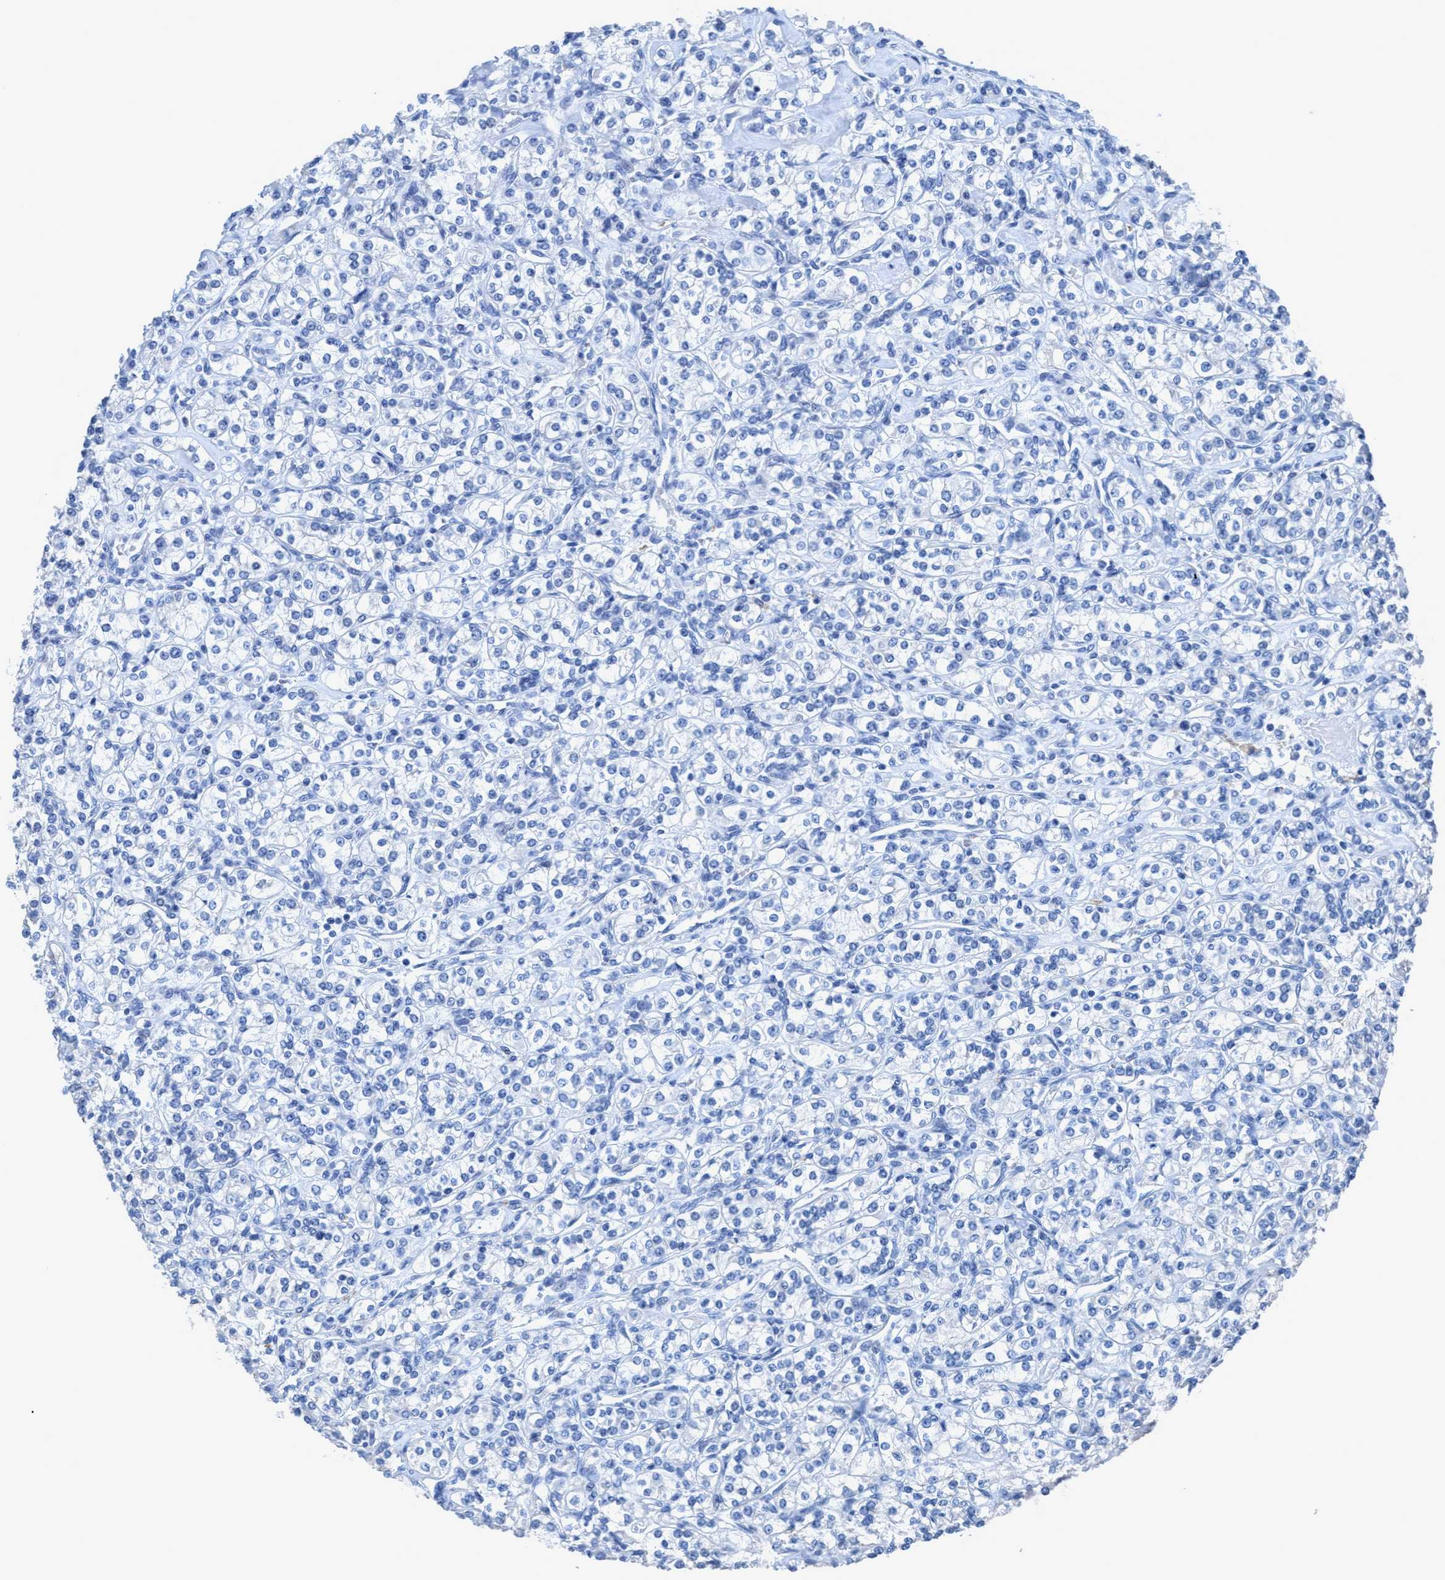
{"staining": {"intensity": "negative", "quantity": "none", "location": "none"}, "tissue": "renal cancer", "cell_type": "Tumor cells", "image_type": "cancer", "snomed": [{"axis": "morphology", "description": "Adenocarcinoma, NOS"}, {"axis": "topography", "description": "Kidney"}], "caption": "The image demonstrates no significant positivity in tumor cells of renal cancer (adenocarcinoma). (DAB (3,3'-diaminobenzidine) IHC, high magnification).", "gene": "DNAI1", "patient": {"sex": "male", "age": 77}}